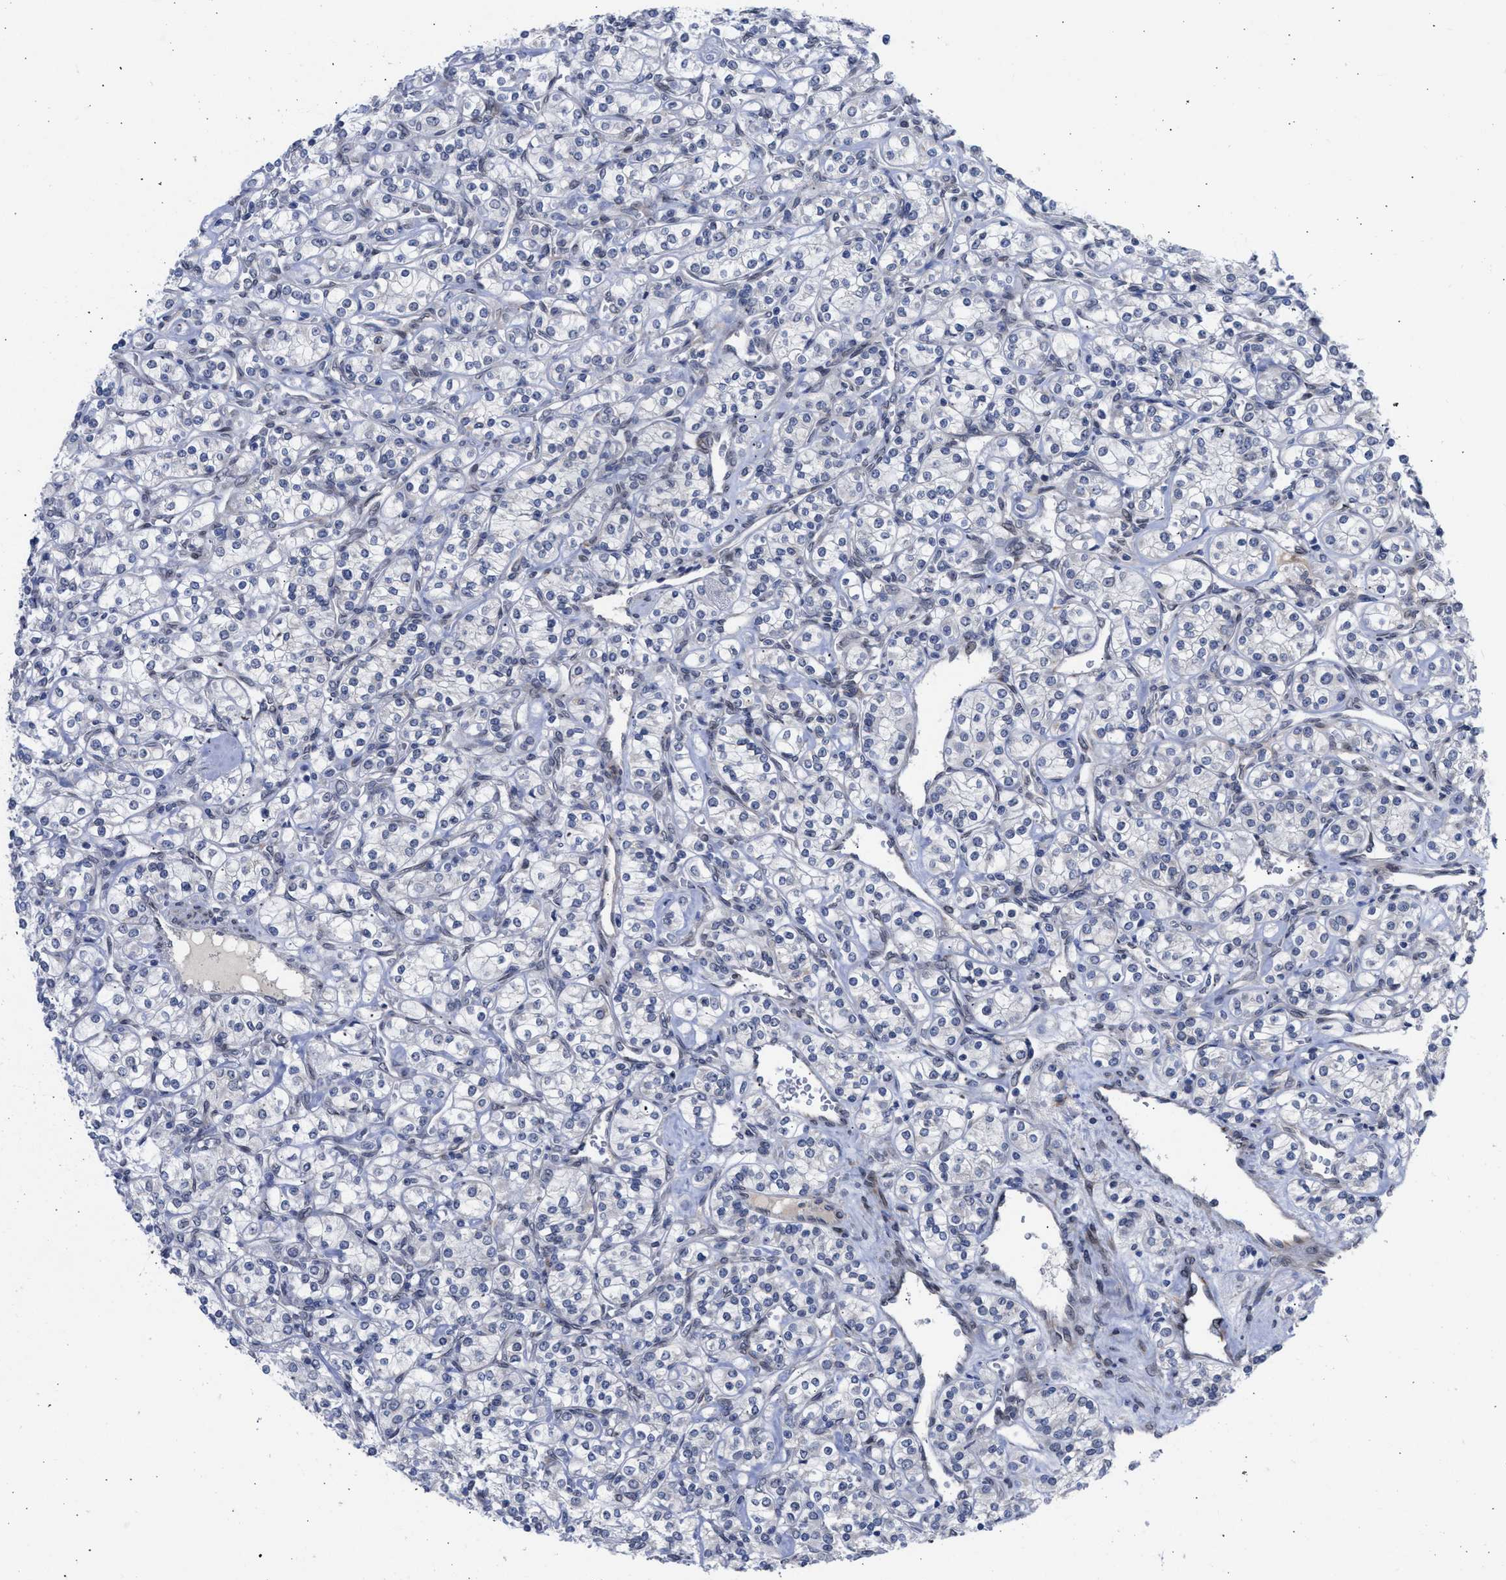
{"staining": {"intensity": "negative", "quantity": "none", "location": "none"}, "tissue": "renal cancer", "cell_type": "Tumor cells", "image_type": "cancer", "snomed": [{"axis": "morphology", "description": "Adenocarcinoma, NOS"}, {"axis": "topography", "description": "Kidney"}], "caption": "Protein analysis of renal adenocarcinoma demonstrates no significant expression in tumor cells.", "gene": "NUP35", "patient": {"sex": "male", "age": 77}}